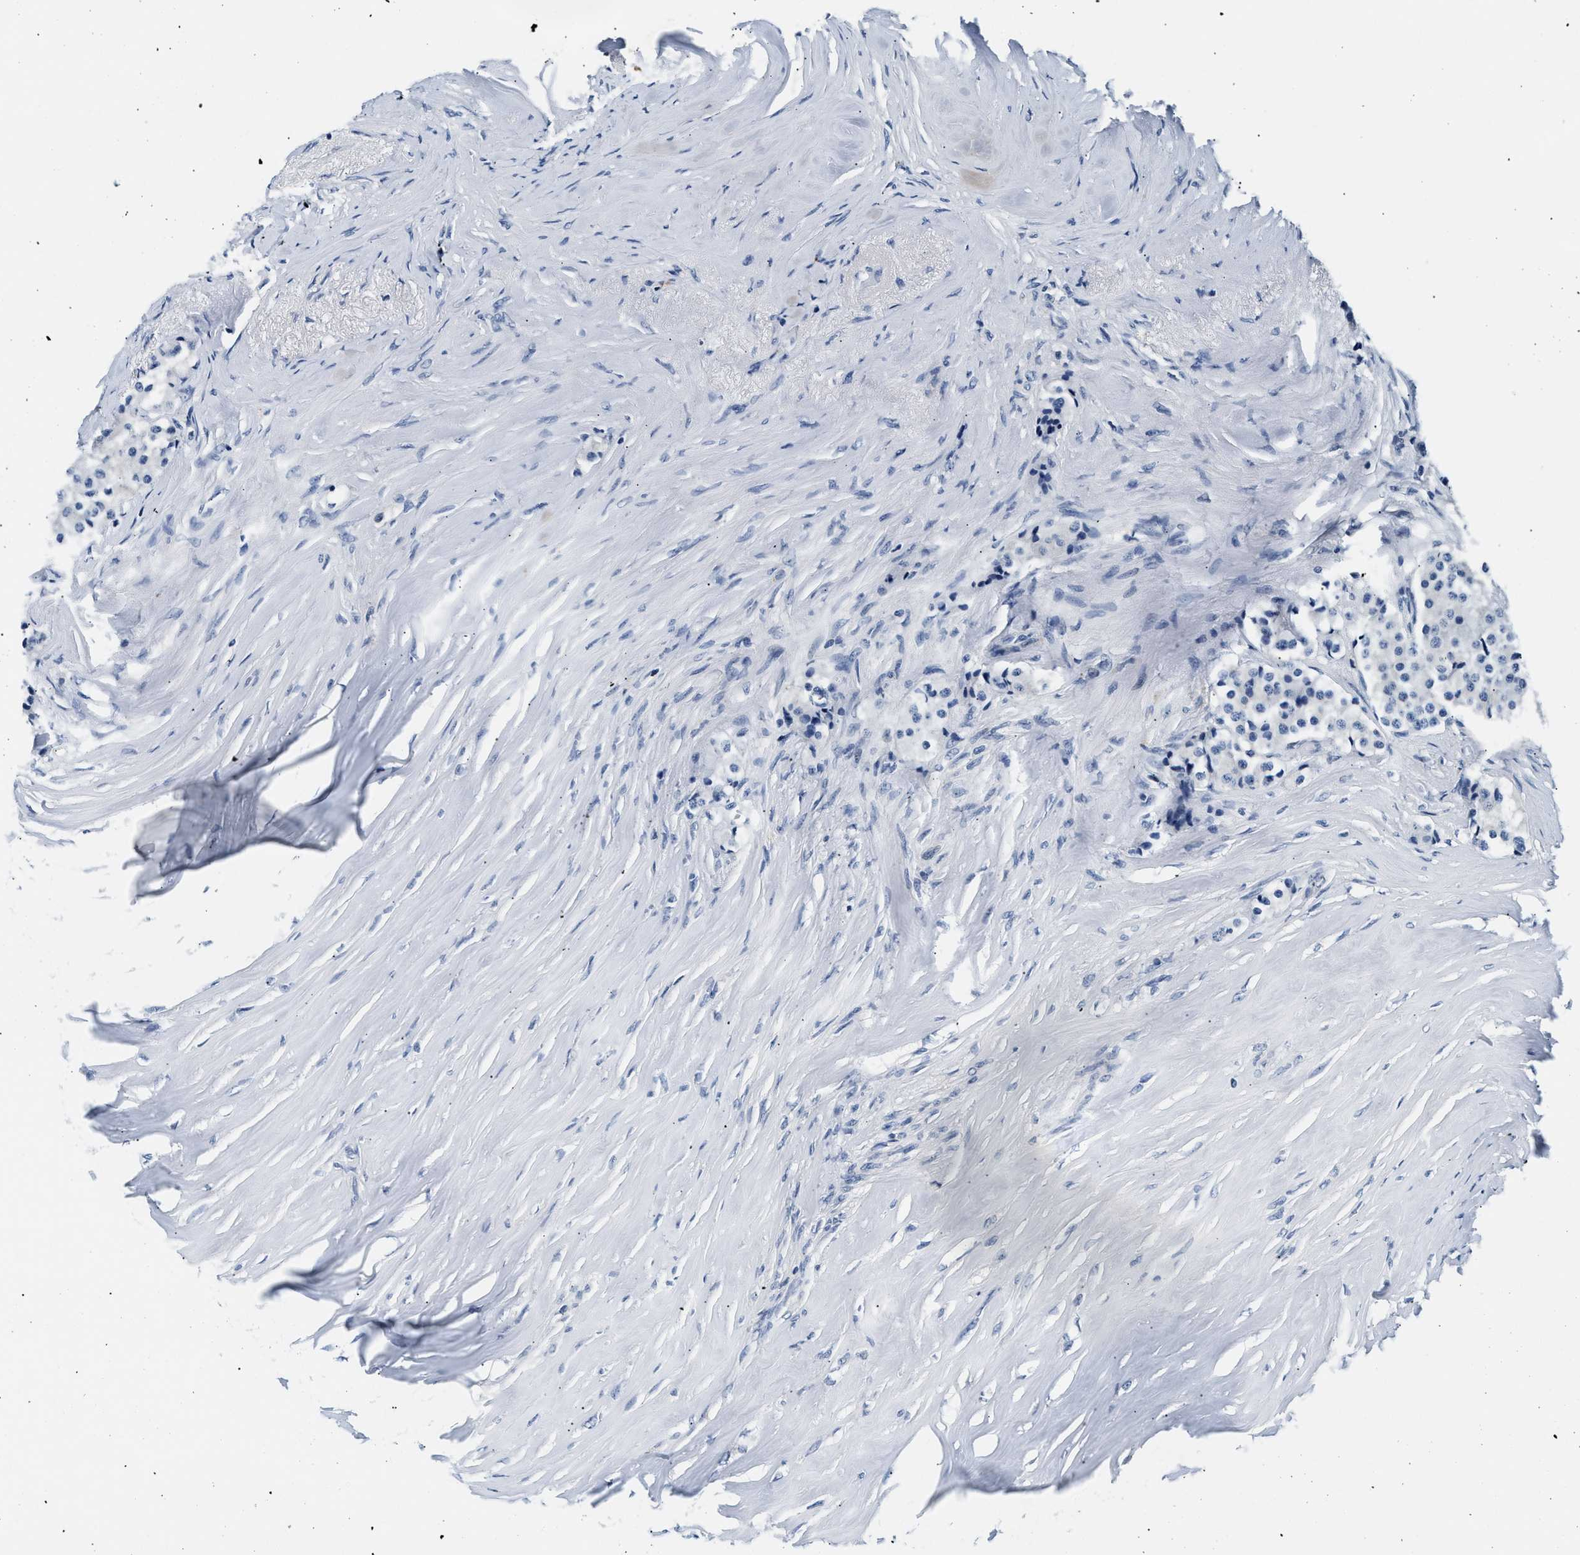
{"staining": {"intensity": "negative", "quantity": "none", "location": "none"}, "tissue": "carcinoid", "cell_type": "Tumor cells", "image_type": "cancer", "snomed": [{"axis": "morphology", "description": "Carcinoid, malignant, NOS"}, {"axis": "topography", "description": "Colon"}], "caption": "There is no significant expression in tumor cells of malignant carcinoid.", "gene": "MED22", "patient": {"sex": "female", "age": 52}}